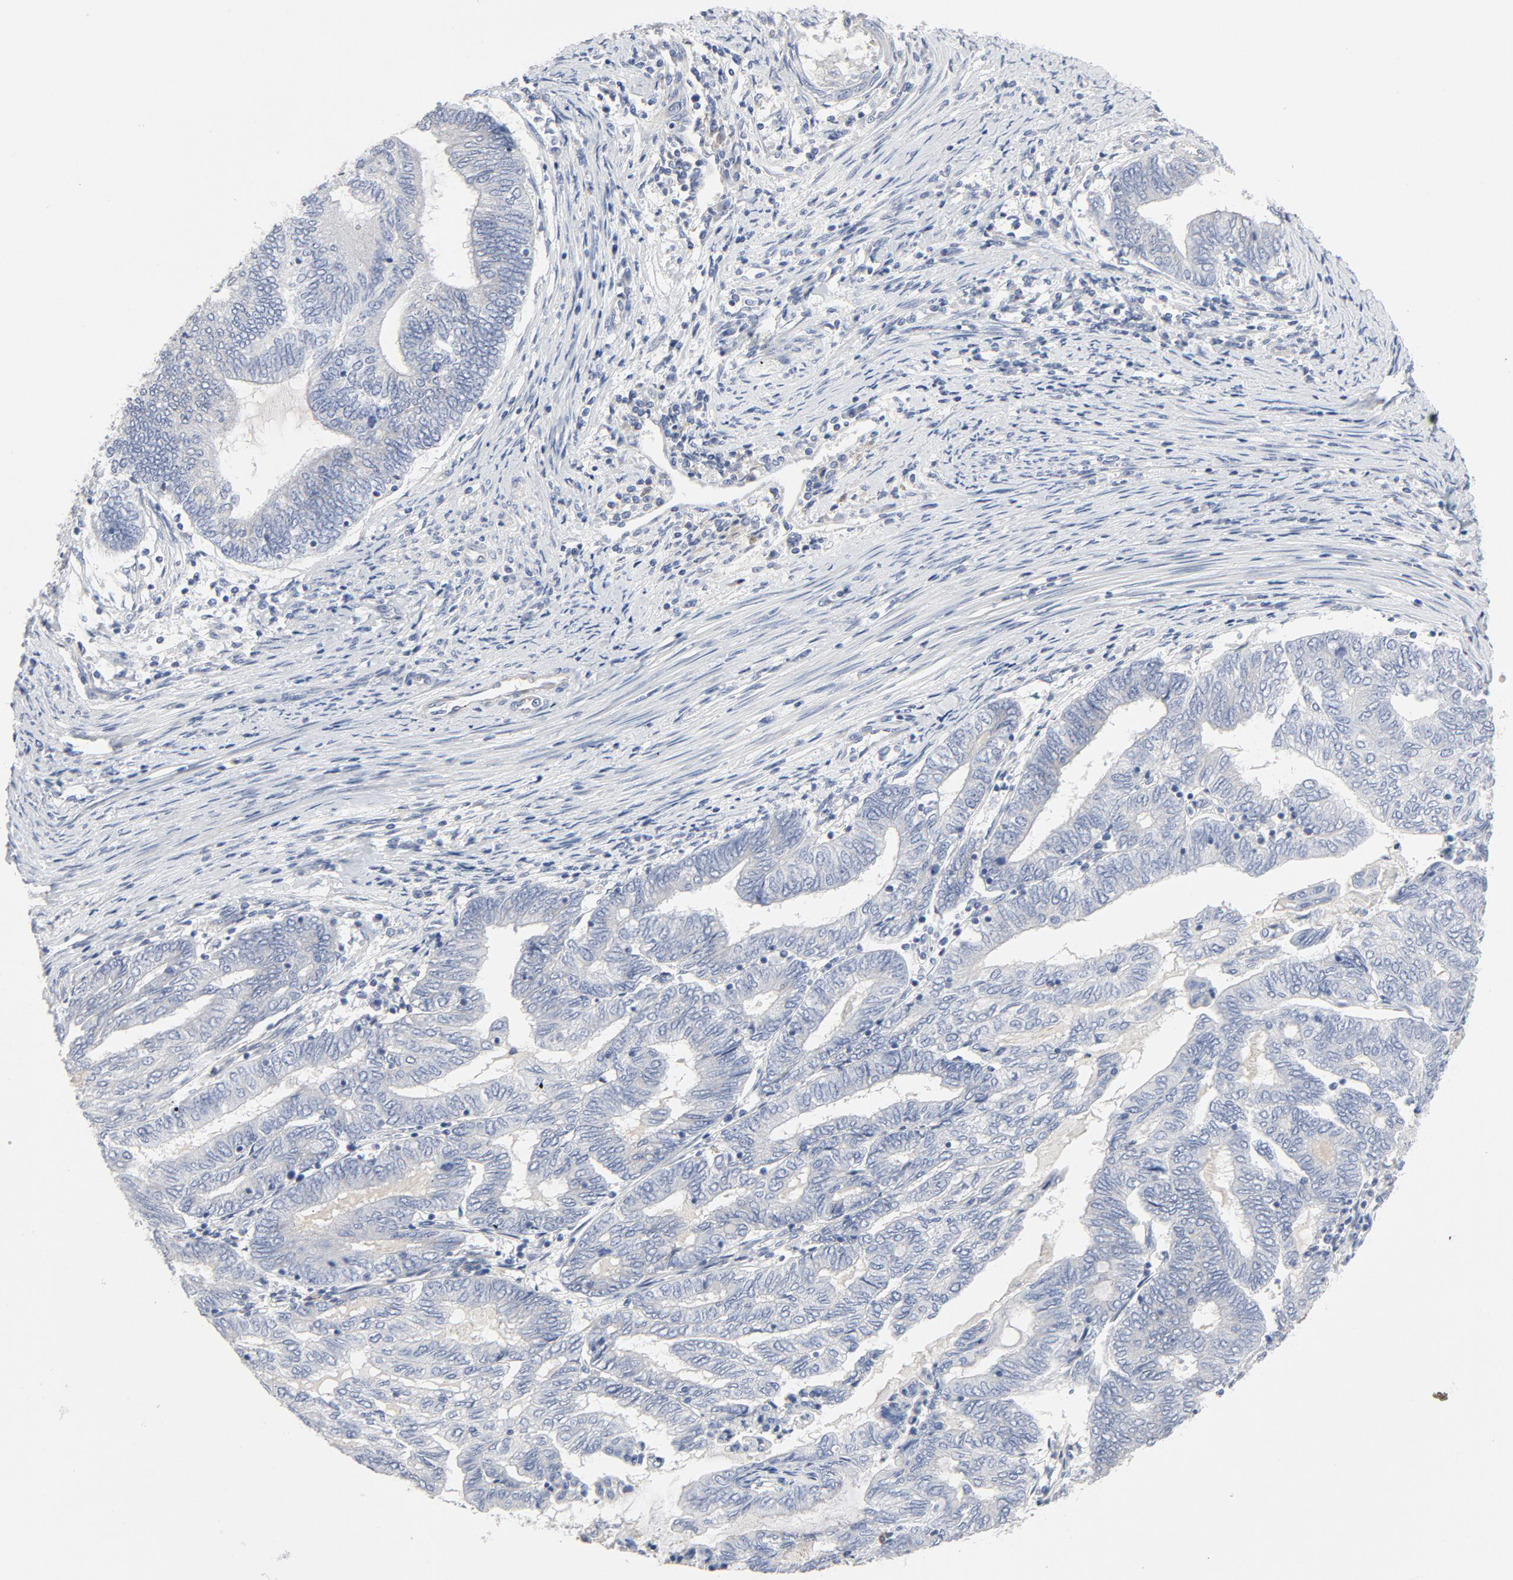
{"staining": {"intensity": "negative", "quantity": "none", "location": "none"}, "tissue": "endometrial cancer", "cell_type": "Tumor cells", "image_type": "cancer", "snomed": [{"axis": "morphology", "description": "Adenocarcinoma, NOS"}, {"axis": "topography", "description": "Uterus"}, {"axis": "topography", "description": "Endometrium"}], "caption": "An immunohistochemistry photomicrograph of adenocarcinoma (endometrial) is shown. There is no staining in tumor cells of adenocarcinoma (endometrial). (DAB immunohistochemistry, high magnification).", "gene": "RABEP1", "patient": {"sex": "female", "age": 70}}